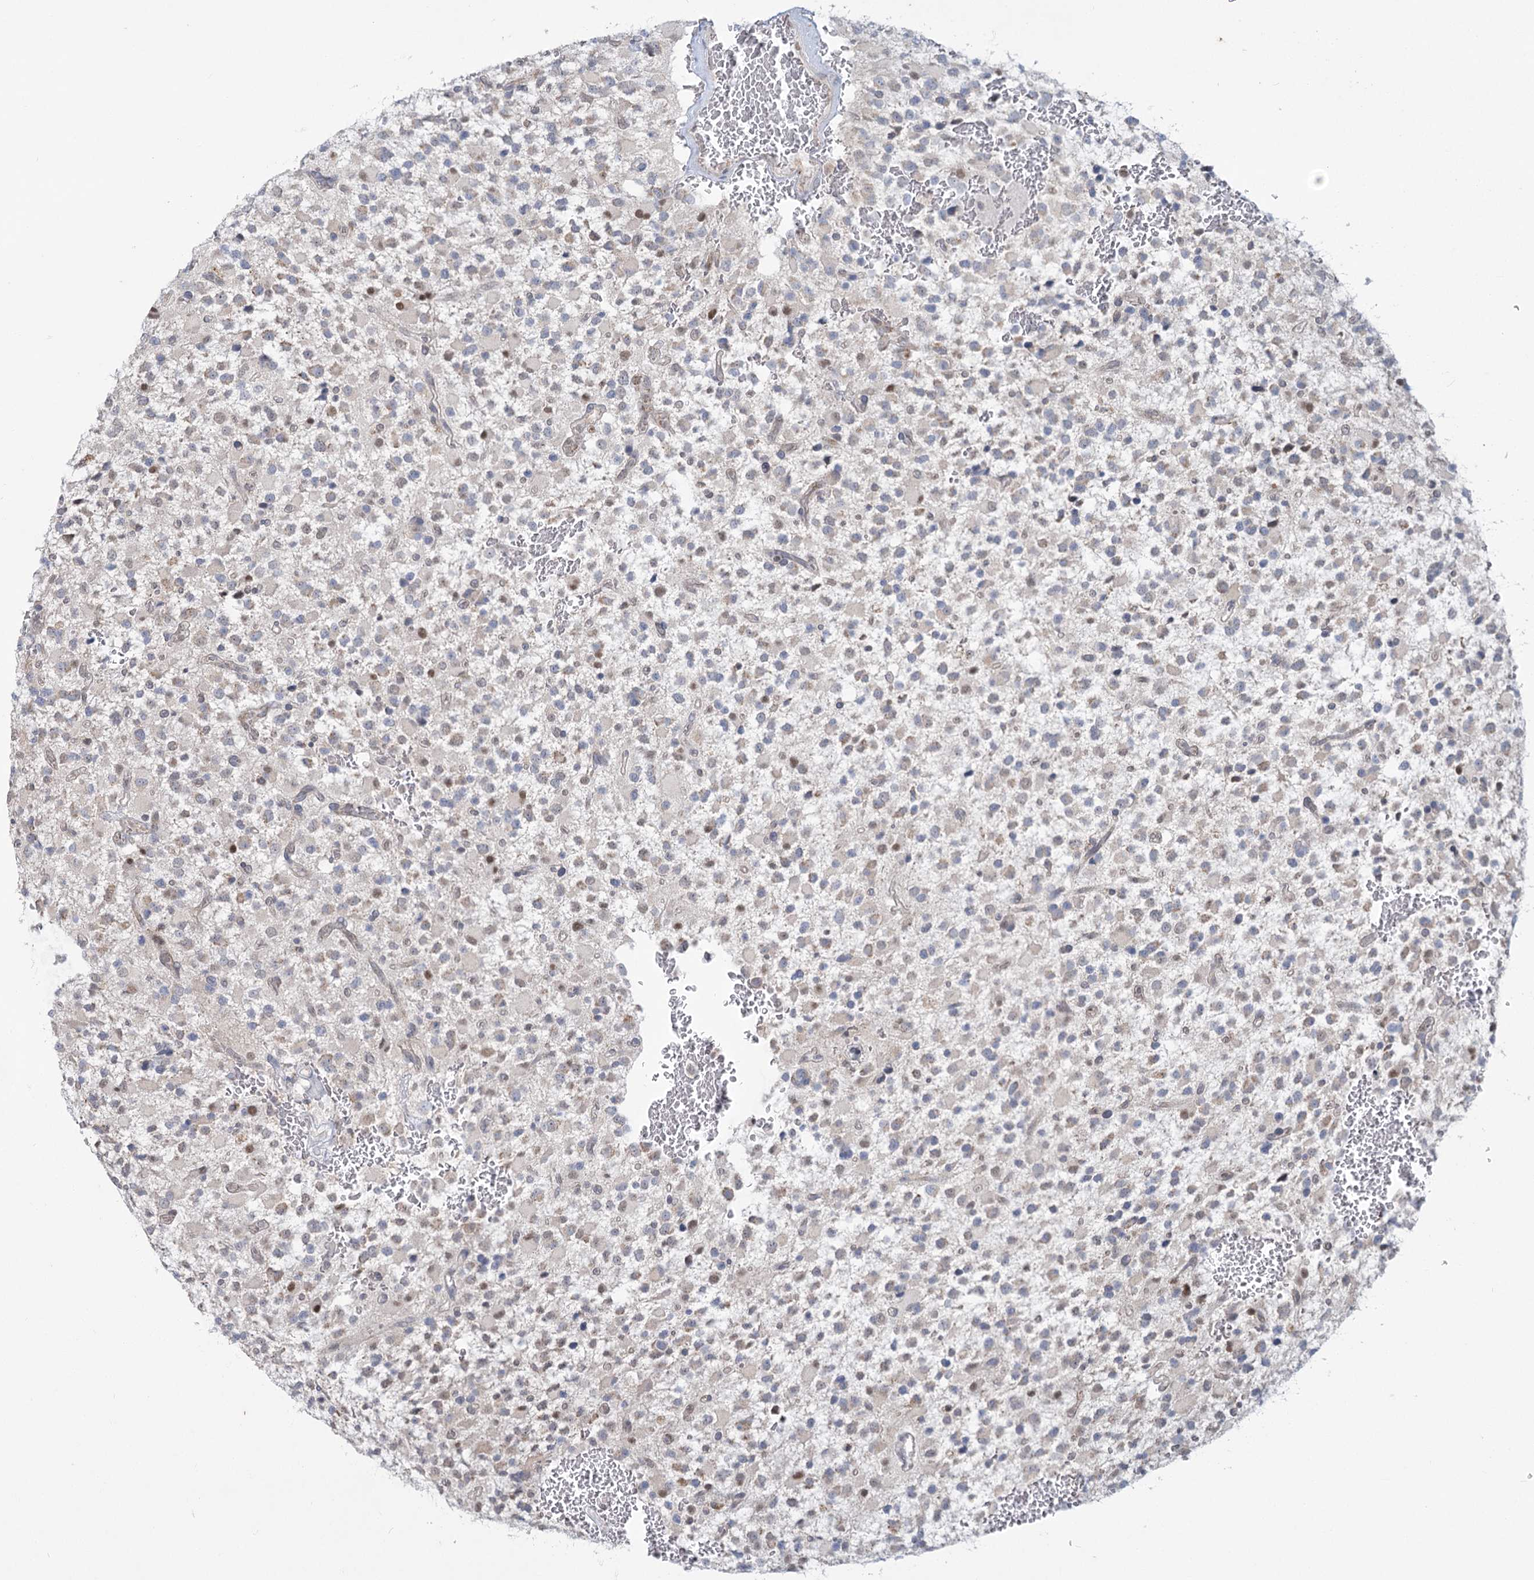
{"staining": {"intensity": "negative", "quantity": "none", "location": "none"}, "tissue": "glioma", "cell_type": "Tumor cells", "image_type": "cancer", "snomed": [{"axis": "morphology", "description": "Glioma, malignant, High grade"}, {"axis": "topography", "description": "Brain"}], "caption": "The micrograph exhibits no significant expression in tumor cells of glioma.", "gene": "MTG1", "patient": {"sex": "male", "age": 34}}